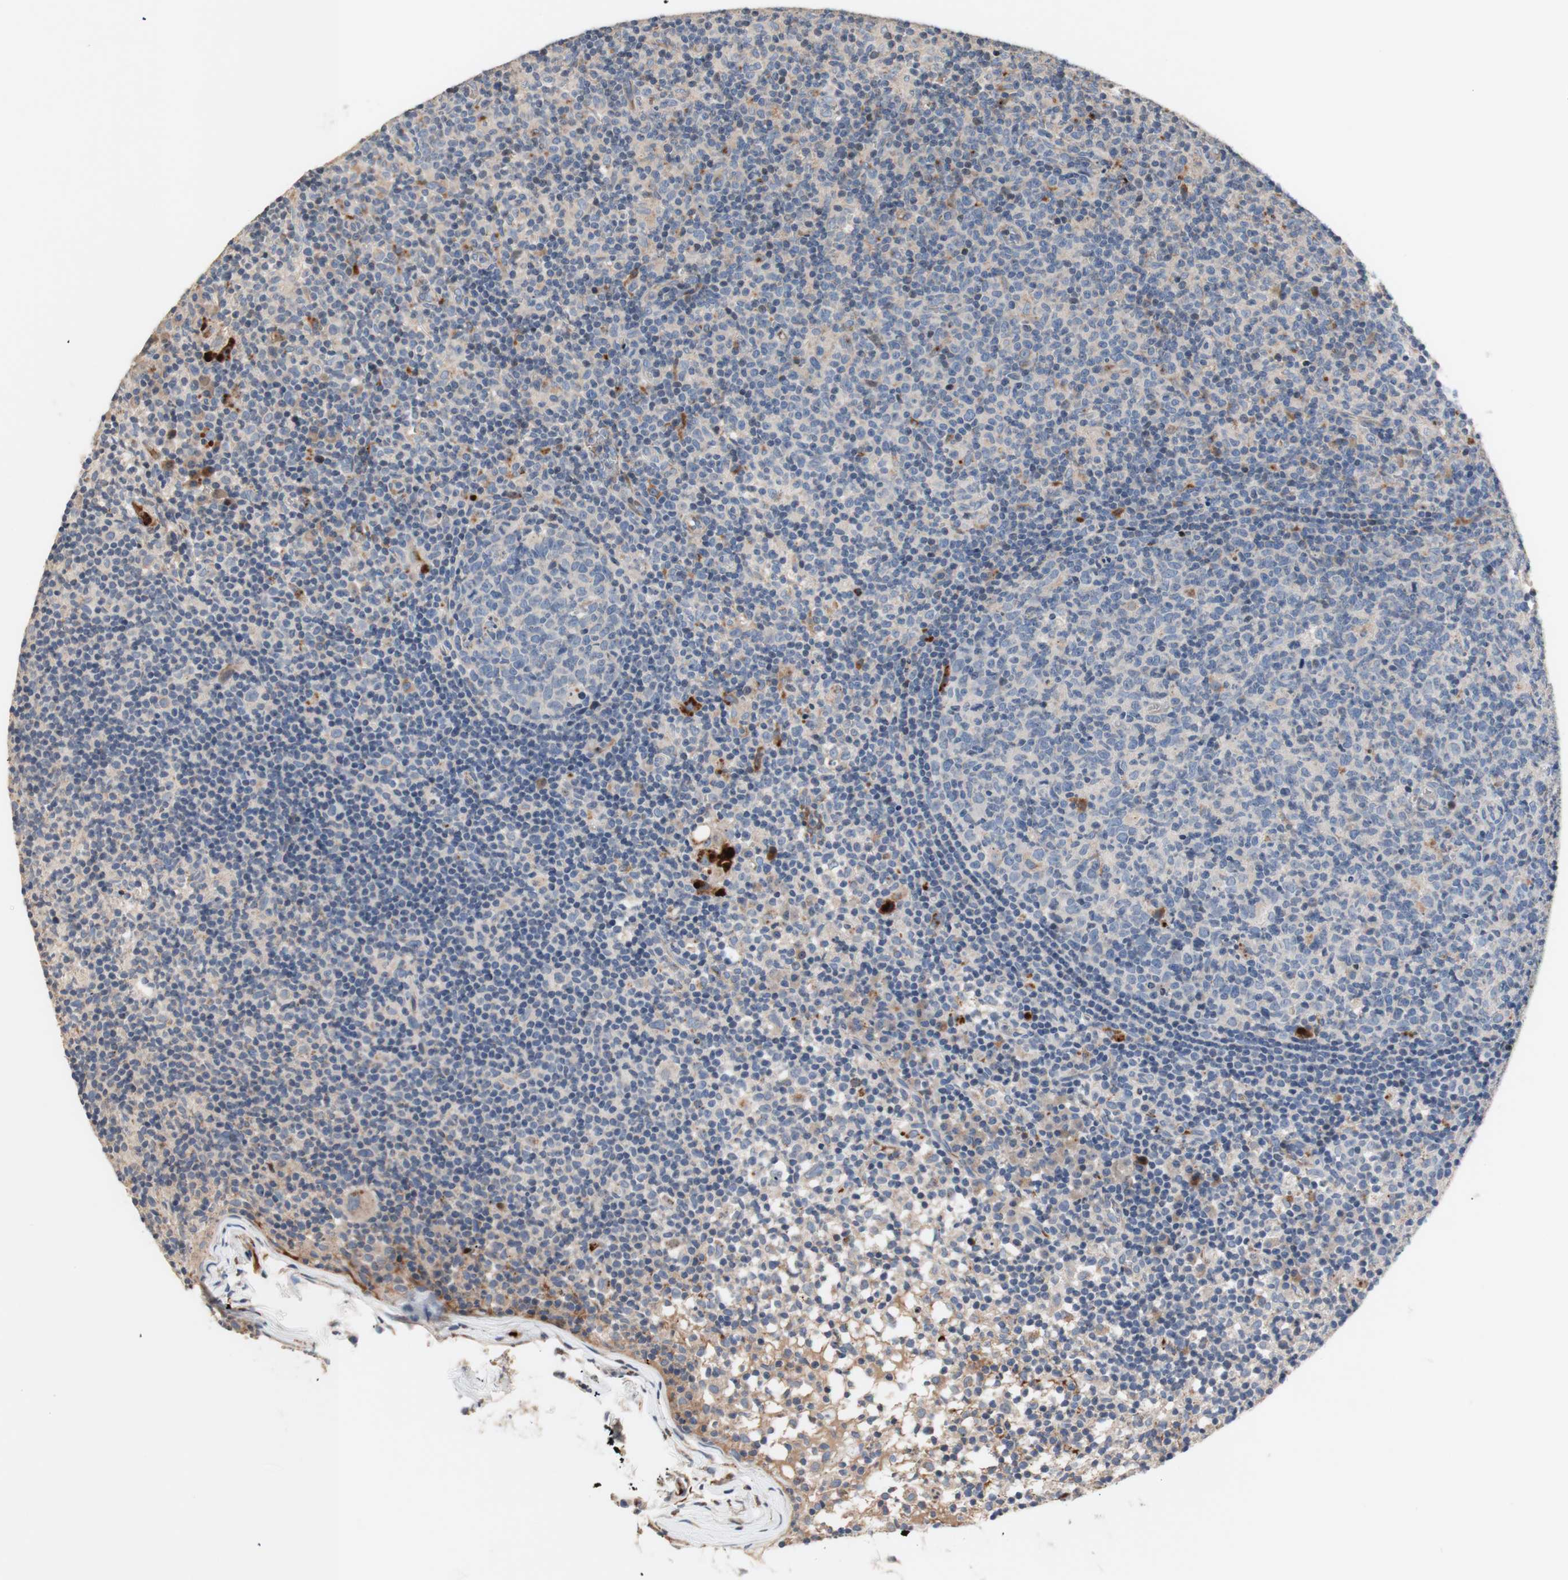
{"staining": {"intensity": "weak", "quantity": "<25%", "location": "cytoplasmic/membranous"}, "tissue": "lymph node", "cell_type": "Germinal center cells", "image_type": "normal", "snomed": [{"axis": "morphology", "description": "Normal tissue, NOS"}, {"axis": "morphology", "description": "Inflammation, NOS"}, {"axis": "topography", "description": "Lymph node"}], "caption": "Protein analysis of benign lymph node demonstrates no significant positivity in germinal center cells.", "gene": "CDON", "patient": {"sex": "male", "age": 55}}